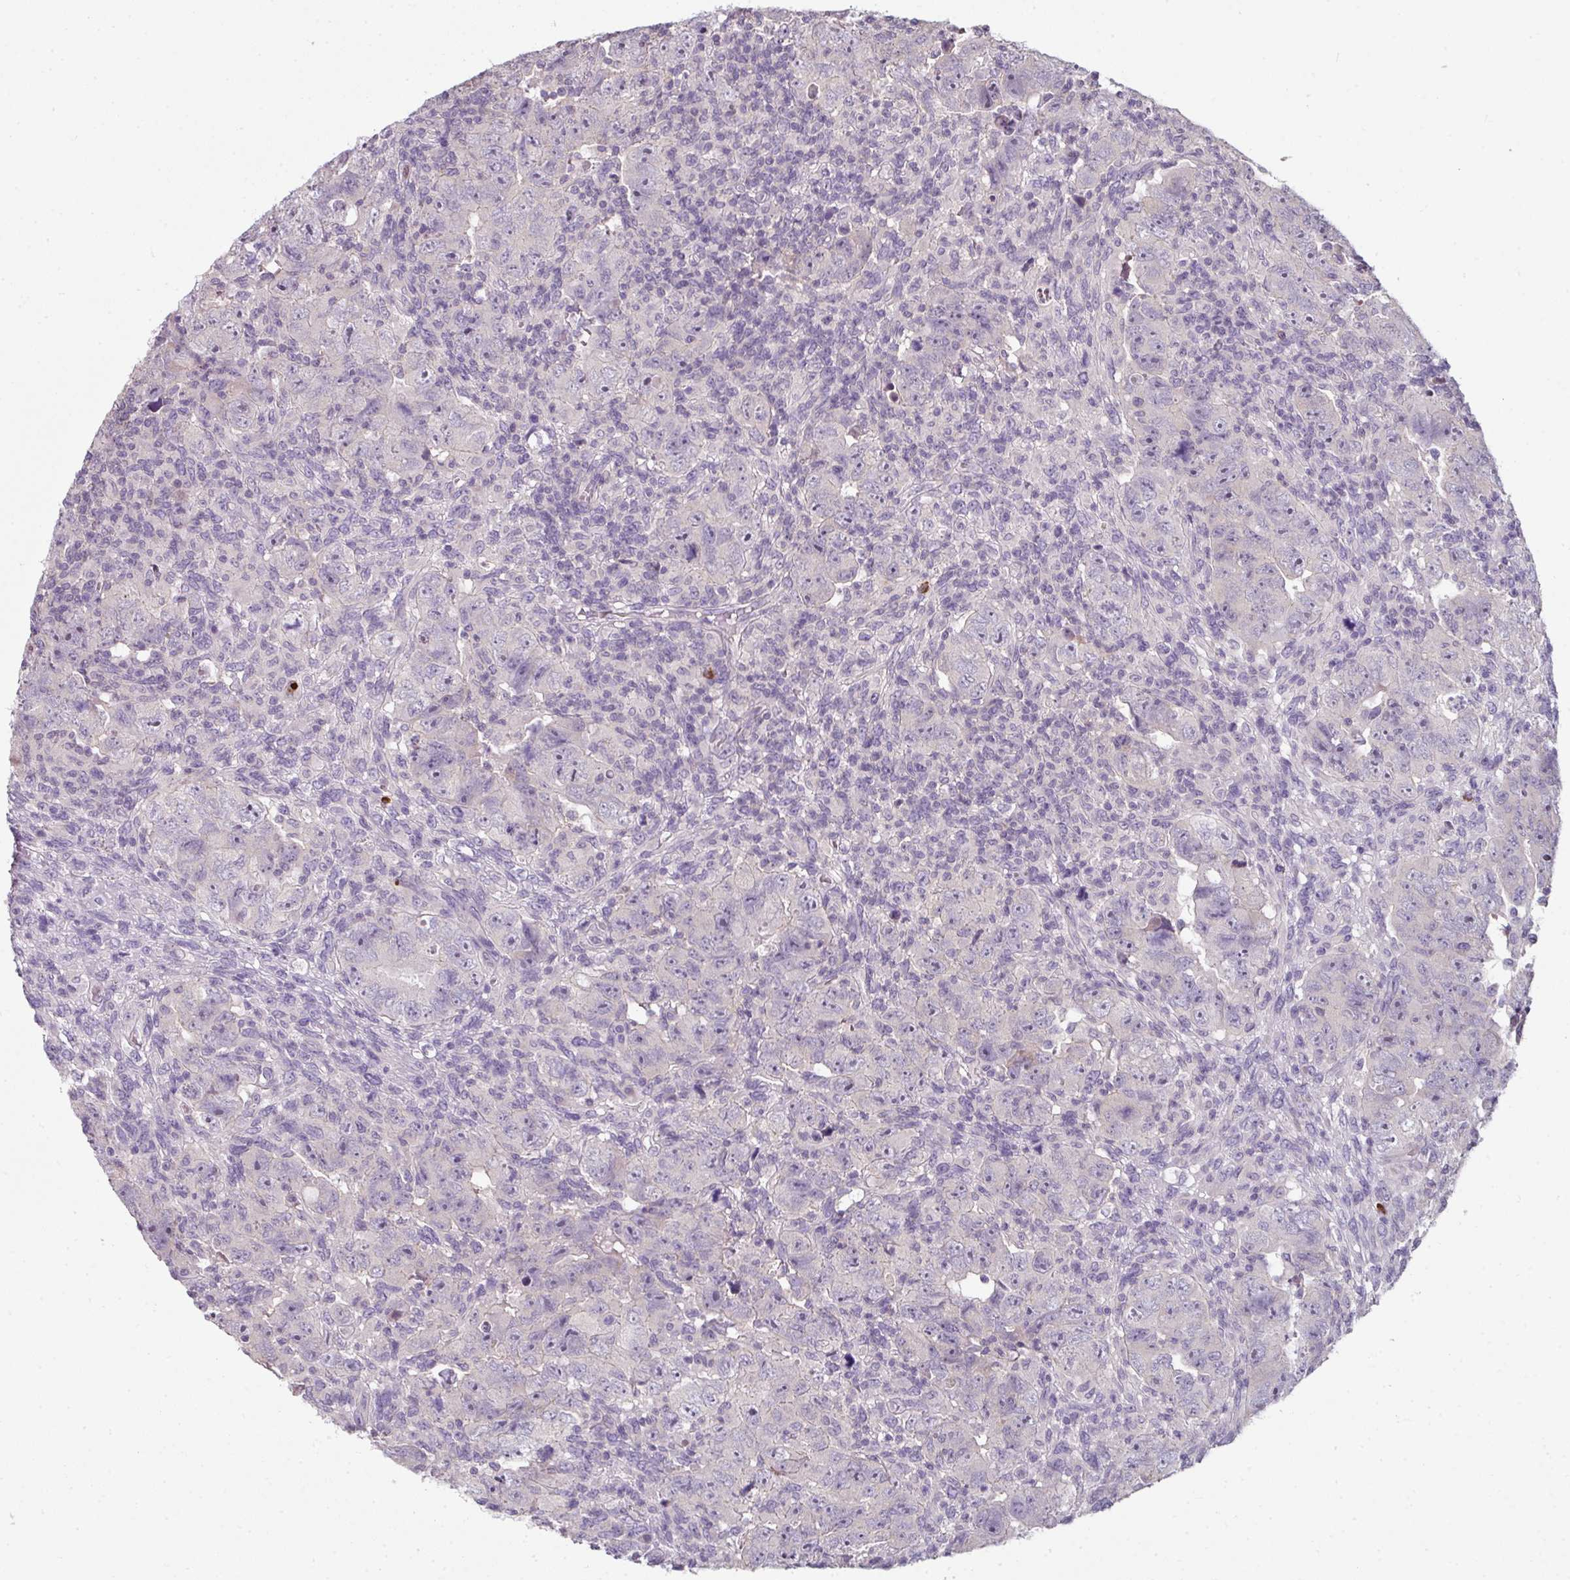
{"staining": {"intensity": "negative", "quantity": "none", "location": "none"}, "tissue": "testis cancer", "cell_type": "Tumor cells", "image_type": "cancer", "snomed": [{"axis": "morphology", "description": "Carcinoma, Embryonal, NOS"}, {"axis": "topography", "description": "Testis"}], "caption": "DAB (3,3'-diaminobenzidine) immunohistochemical staining of human testis cancer (embryonal carcinoma) exhibits no significant expression in tumor cells.", "gene": "FHAD1", "patient": {"sex": "male", "age": 24}}